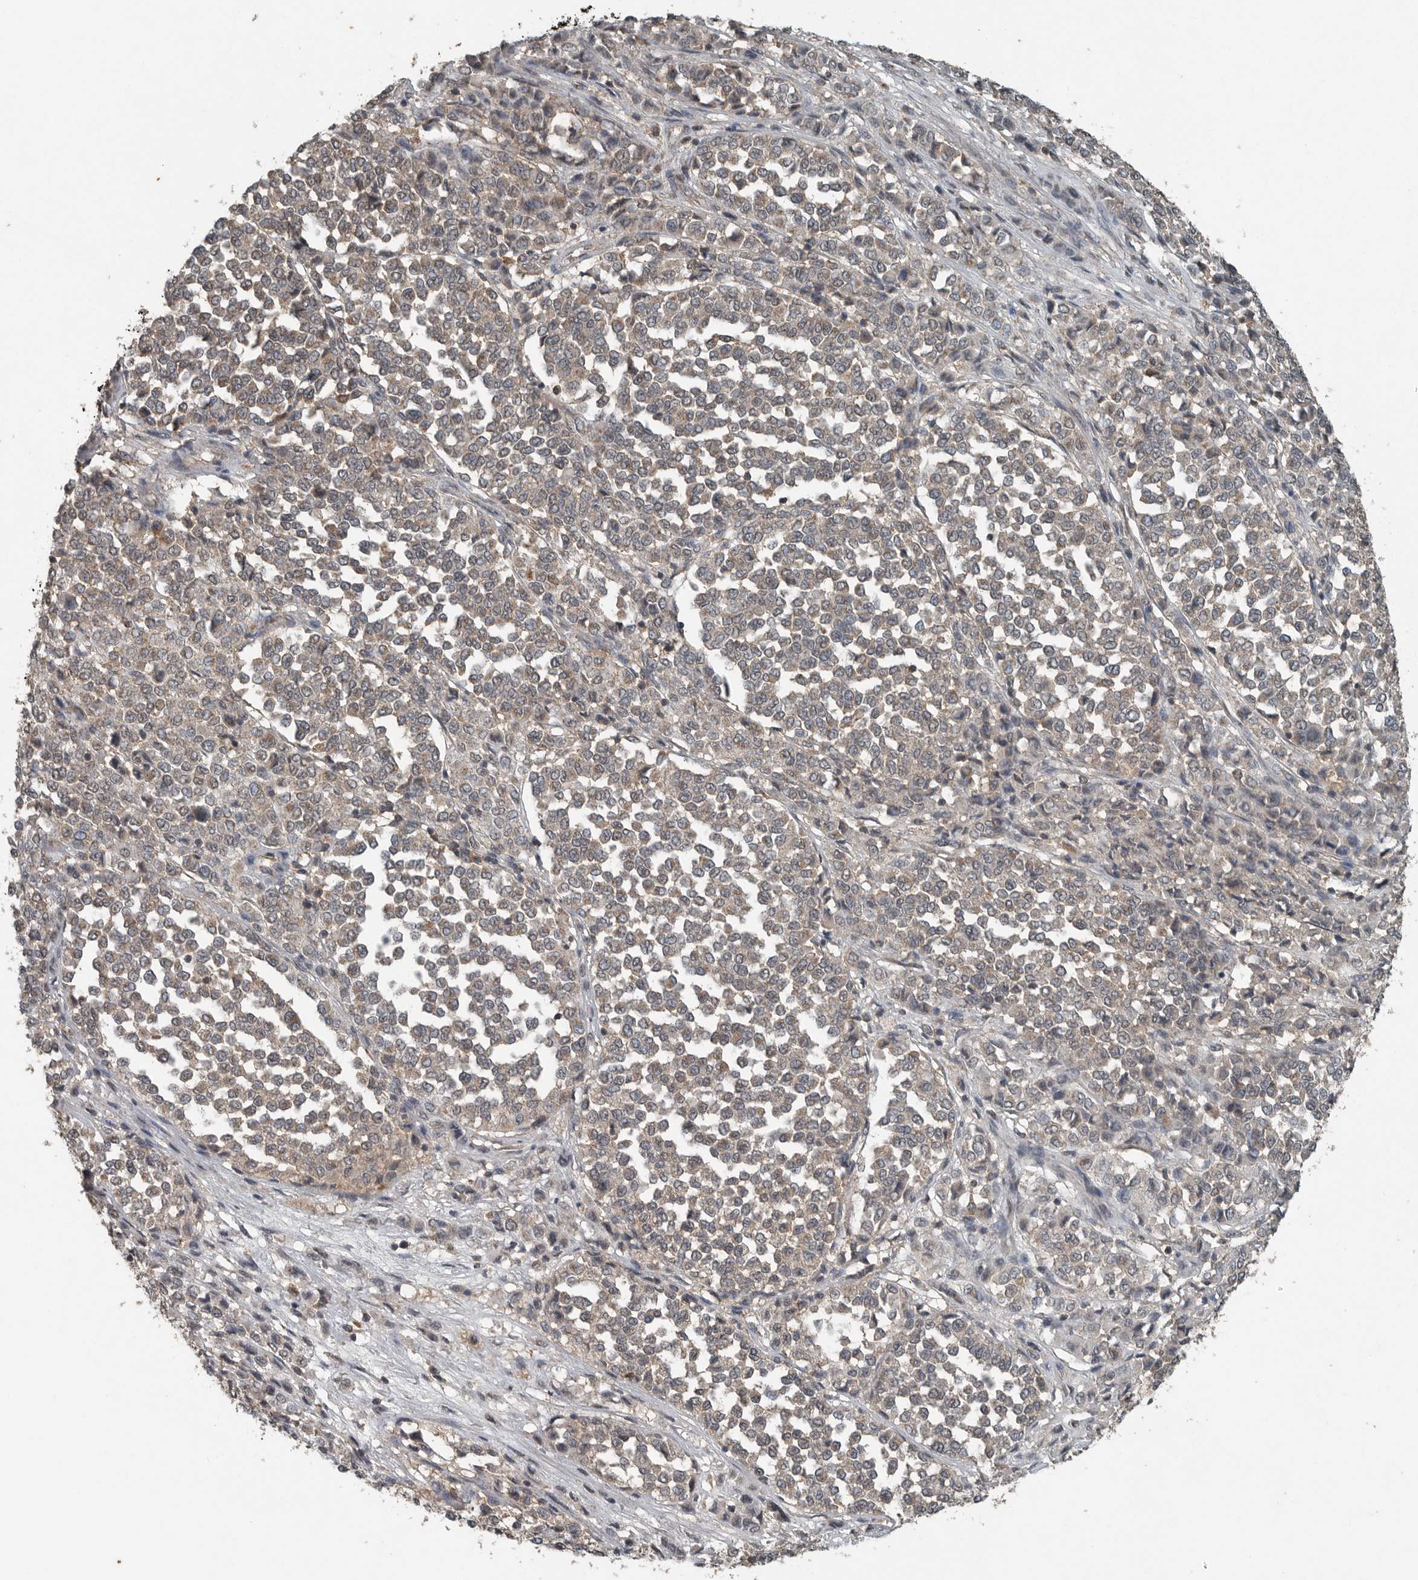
{"staining": {"intensity": "negative", "quantity": "none", "location": "none"}, "tissue": "melanoma", "cell_type": "Tumor cells", "image_type": "cancer", "snomed": [{"axis": "morphology", "description": "Malignant melanoma, Metastatic site"}, {"axis": "topography", "description": "Pancreas"}], "caption": "IHC photomicrograph of human malignant melanoma (metastatic site) stained for a protein (brown), which reveals no expression in tumor cells.", "gene": "IL6ST", "patient": {"sex": "female", "age": 30}}